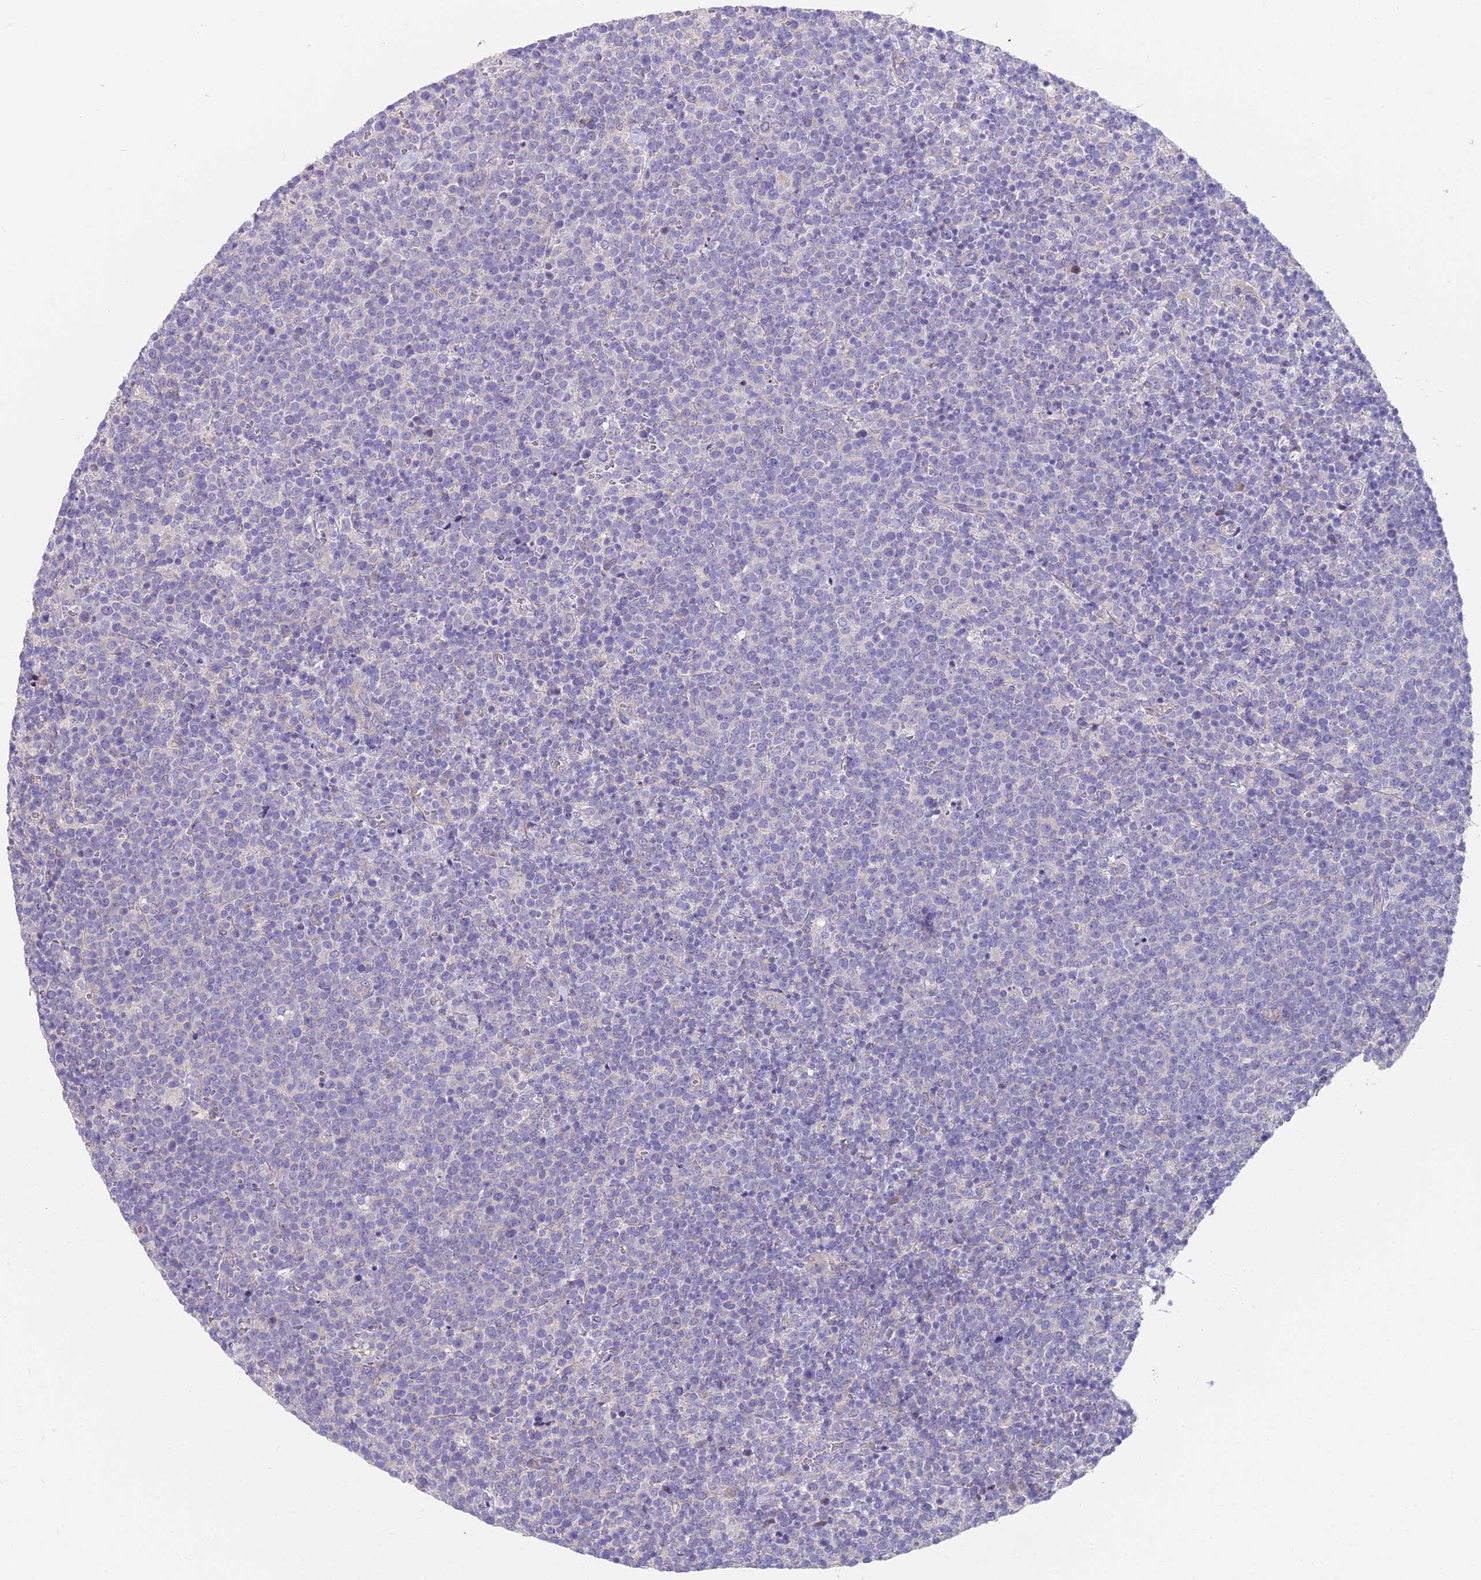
{"staining": {"intensity": "negative", "quantity": "none", "location": "none"}, "tissue": "lymphoma", "cell_type": "Tumor cells", "image_type": "cancer", "snomed": [{"axis": "morphology", "description": "Malignant lymphoma, non-Hodgkin's type, High grade"}, {"axis": "topography", "description": "Lymph node"}], "caption": "Photomicrograph shows no significant protein positivity in tumor cells of lymphoma.", "gene": "FAM168B", "patient": {"sex": "male", "age": 61}}